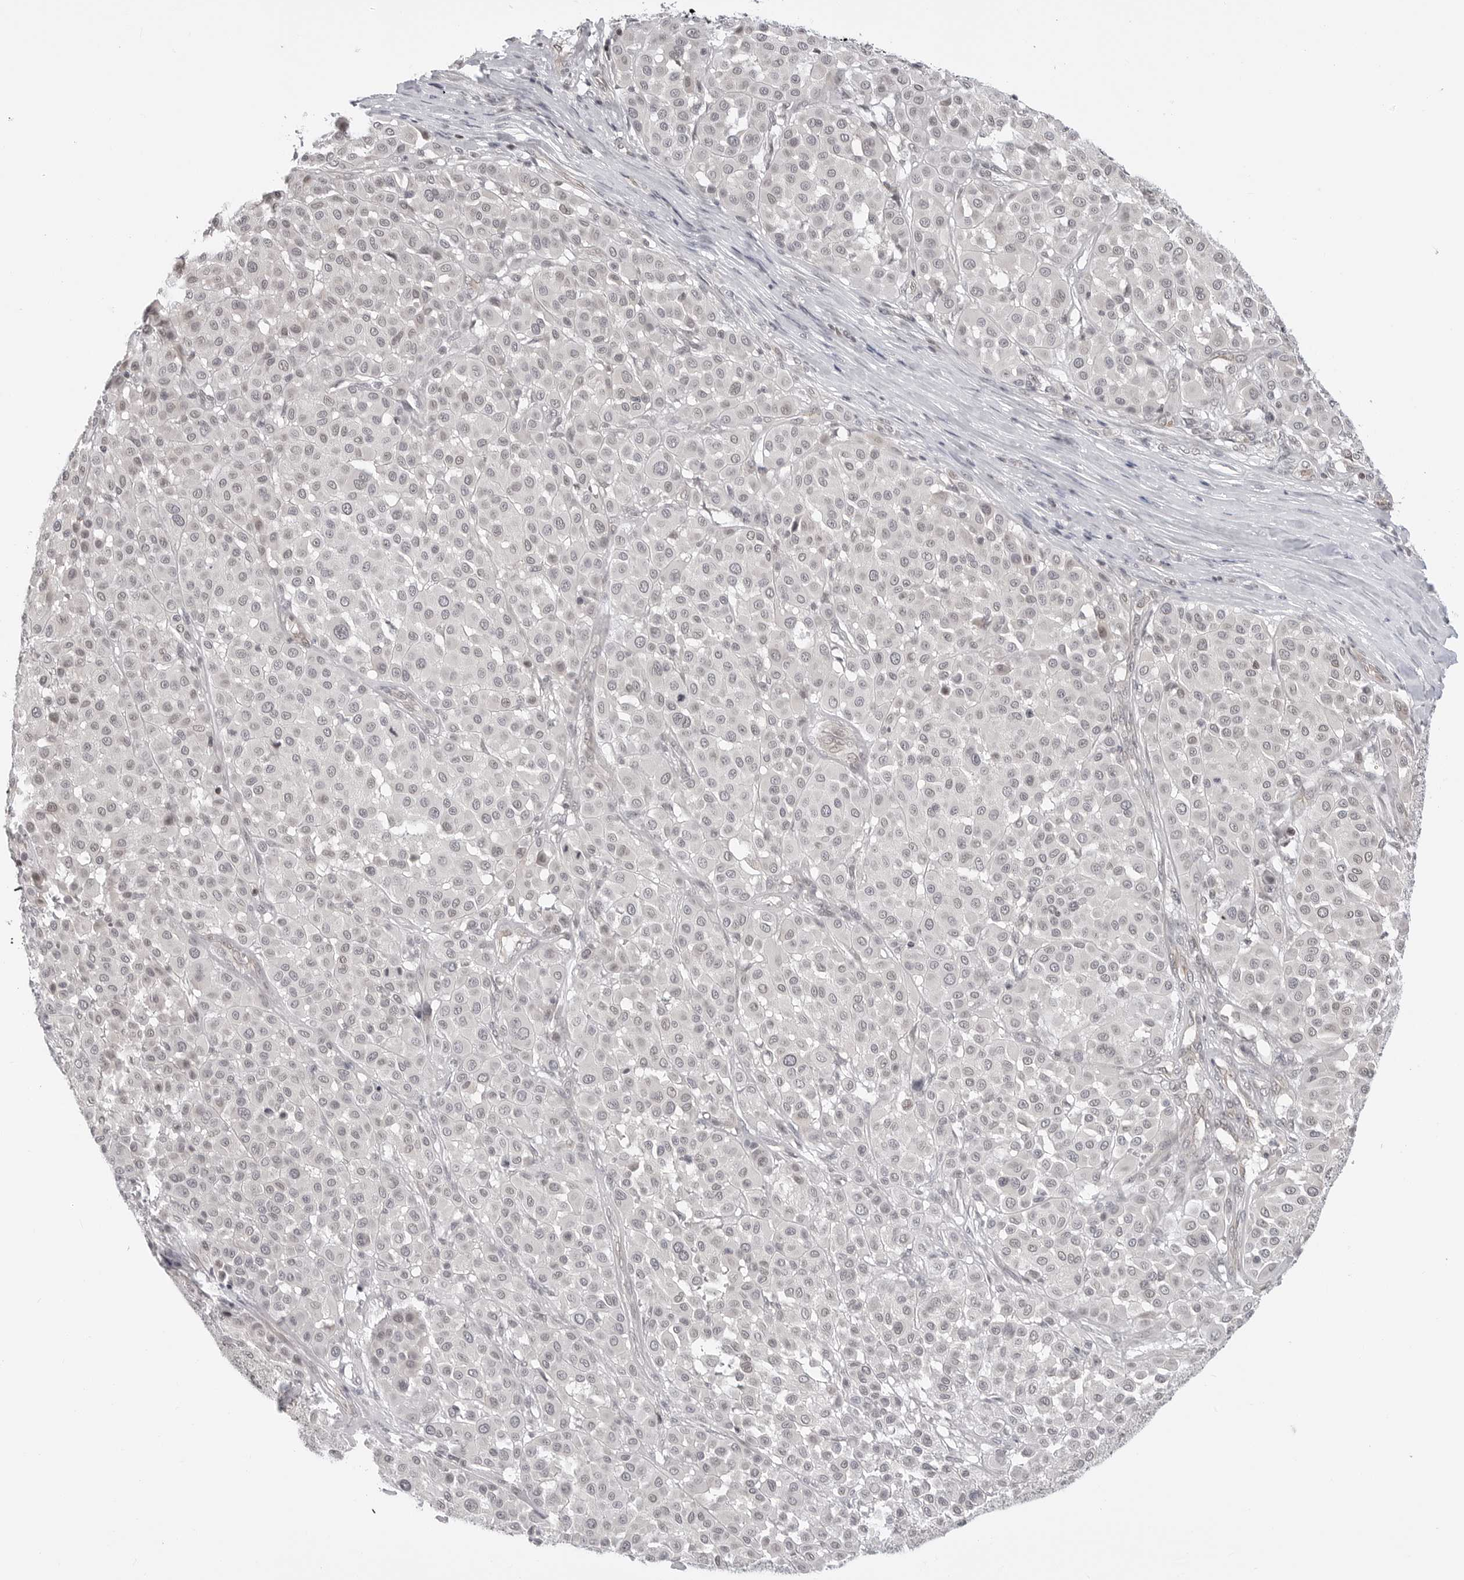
{"staining": {"intensity": "negative", "quantity": "none", "location": "none"}, "tissue": "melanoma", "cell_type": "Tumor cells", "image_type": "cancer", "snomed": [{"axis": "morphology", "description": "Malignant melanoma, Metastatic site"}, {"axis": "topography", "description": "Soft tissue"}], "caption": "DAB immunohistochemical staining of melanoma reveals no significant staining in tumor cells.", "gene": "C8orf33", "patient": {"sex": "male", "age": 41}}